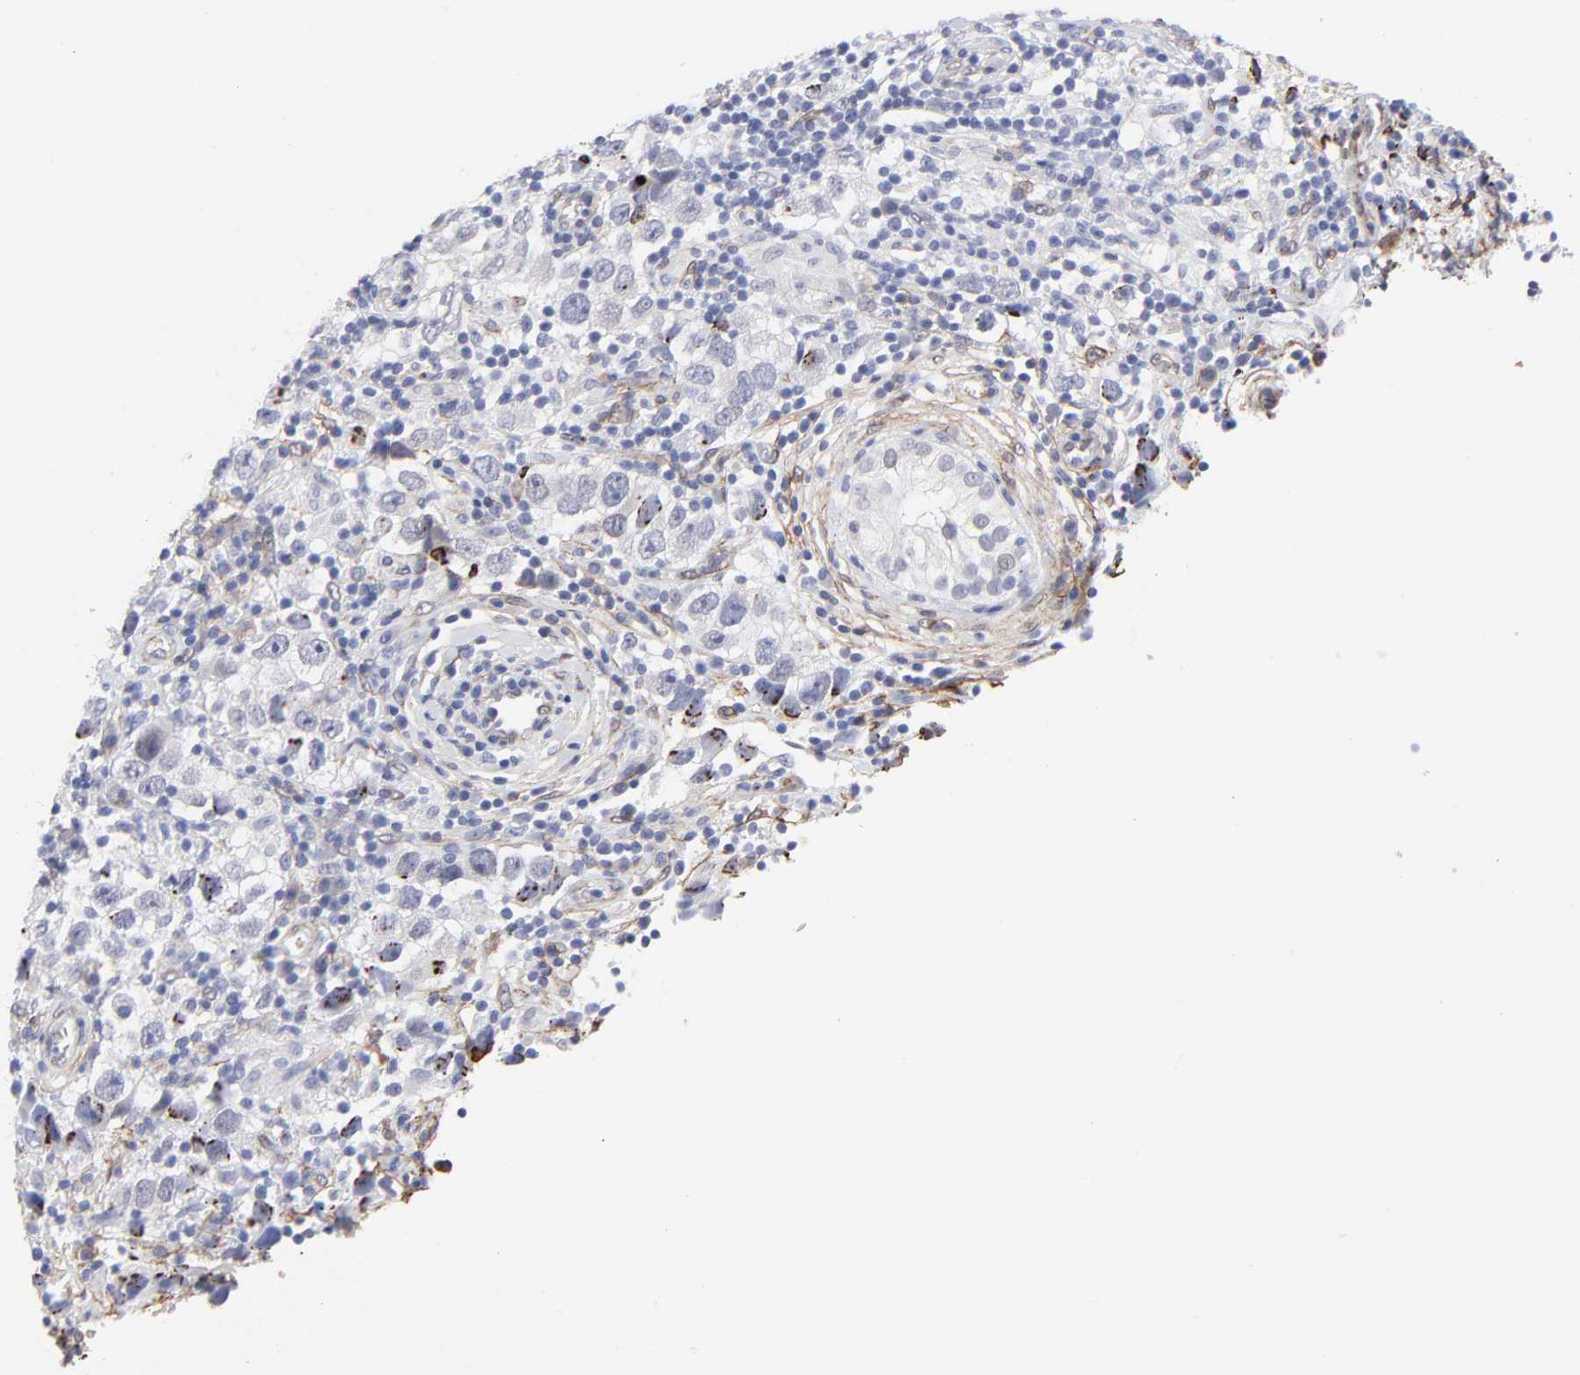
{"staining": {"intensity": "strong", "quantity": "<25%", "location": "nuclear"}, "tissue": "testis cancer", "cell_type": "Tumor cells", "image_type": "cancer", "snomed": [{"axis": "morphology", "description": "Carcinoma, Embryonal, NOS"}, {"axis": "topography", "description": "Testis"}], "caption": "Human embryonal carcinoma (testis) stained with a brown dye shows strong nuclear positive positivity in about <25% of tumor cells.", "gene": "PDGFRB", "patient": {"sex": "male", "age": 21}}